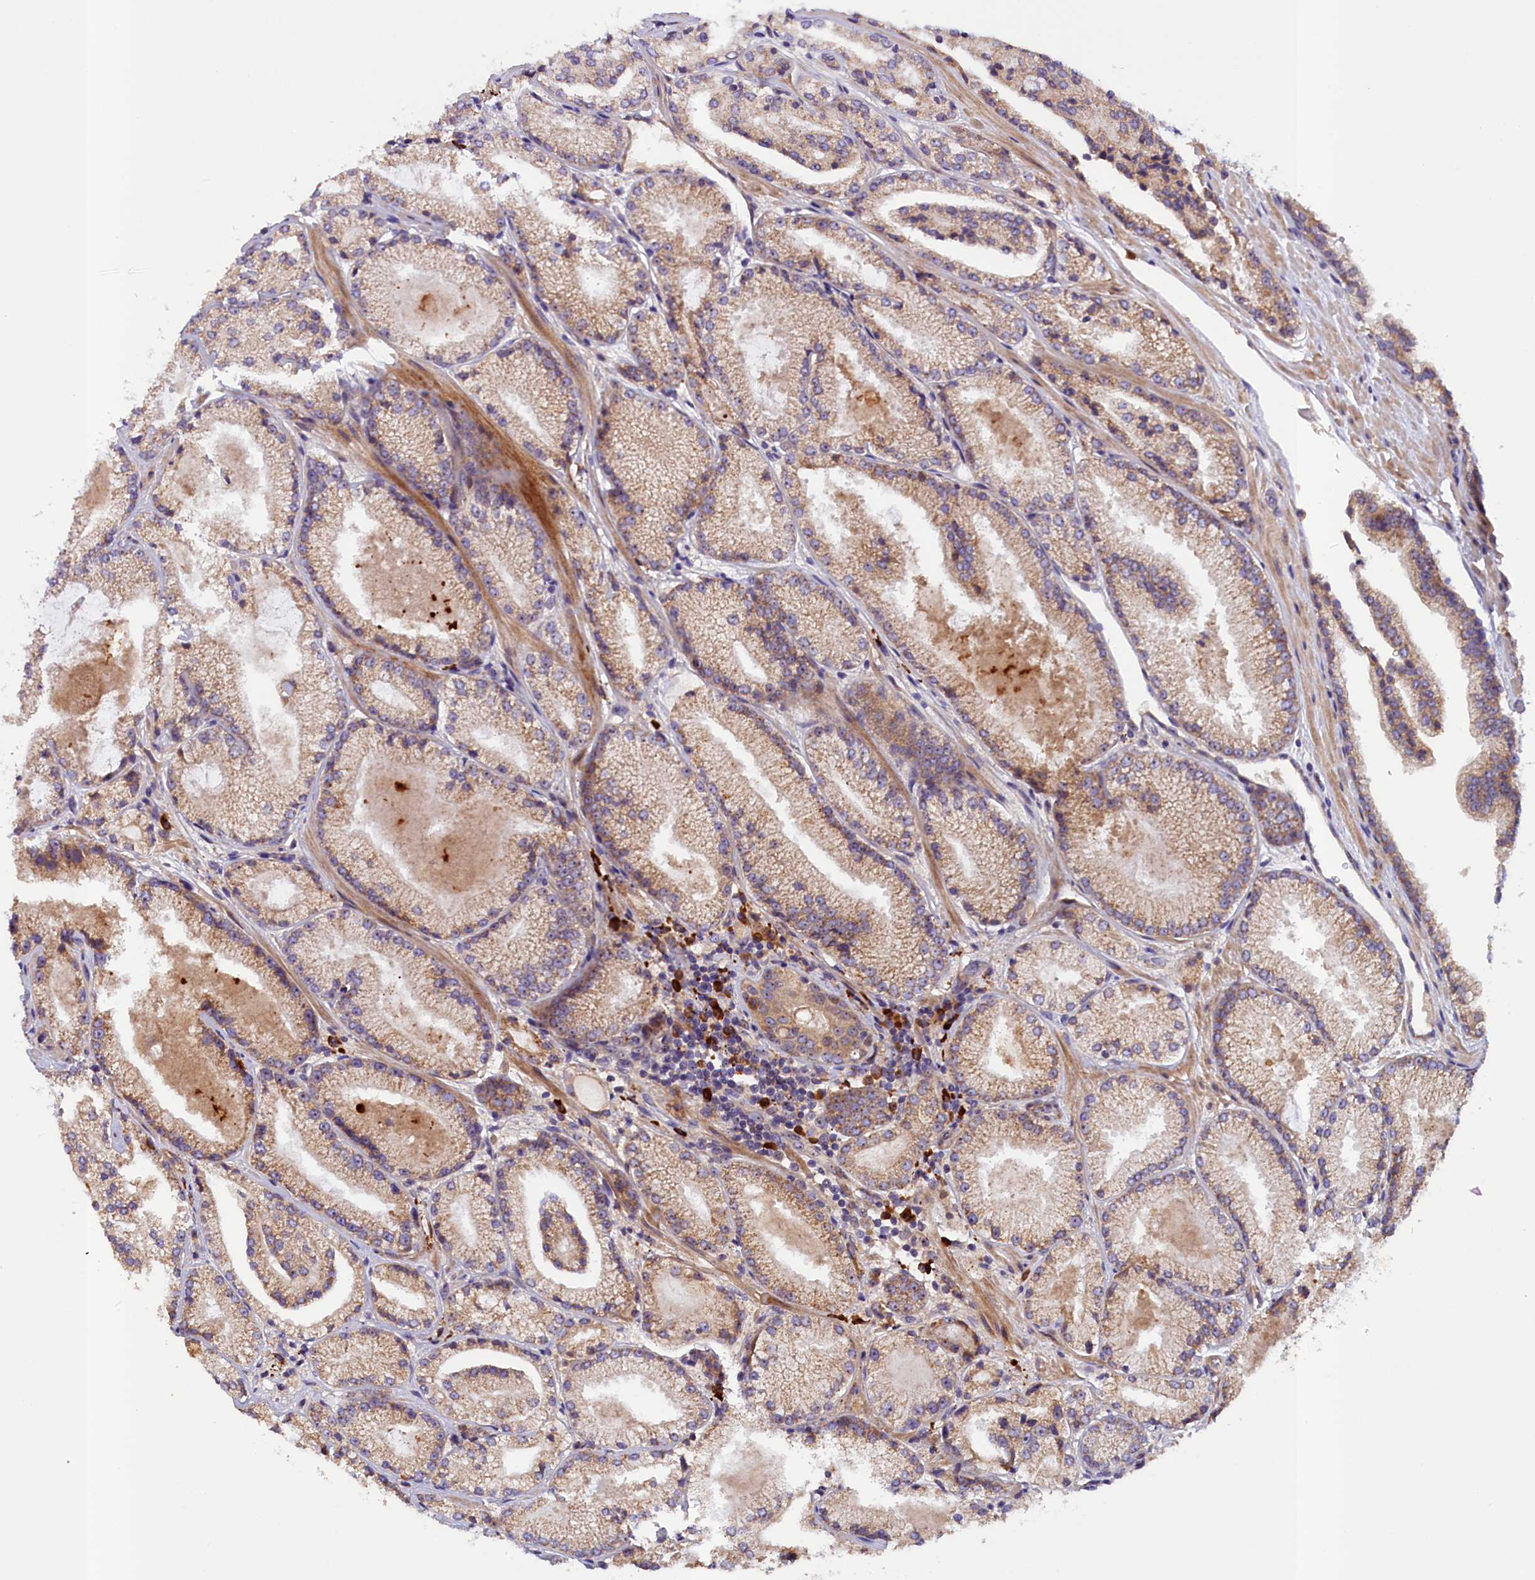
{"staining": {"intensity": "moderate", "quantity": ">75%", "location": "cytoplasmic/membranous"}, "tissue": "prostate cancer", "cell_type": "Tumor cells", "image_type": "cancer", "snomed": [{"axis": "morphology", "description": "Adenocarcinoma, High grade"}, {"axis": "topography", "description": "Prostate"}], "caption": "Tumor cells demonstrate medium levels of moderate cytoplasmic/membranous positivity in about >75% of cells in prostate cancer (adenocarcinoma (high-grade)).", "gene": "FRY", "patient": {"sex": "male", "age": 73}}